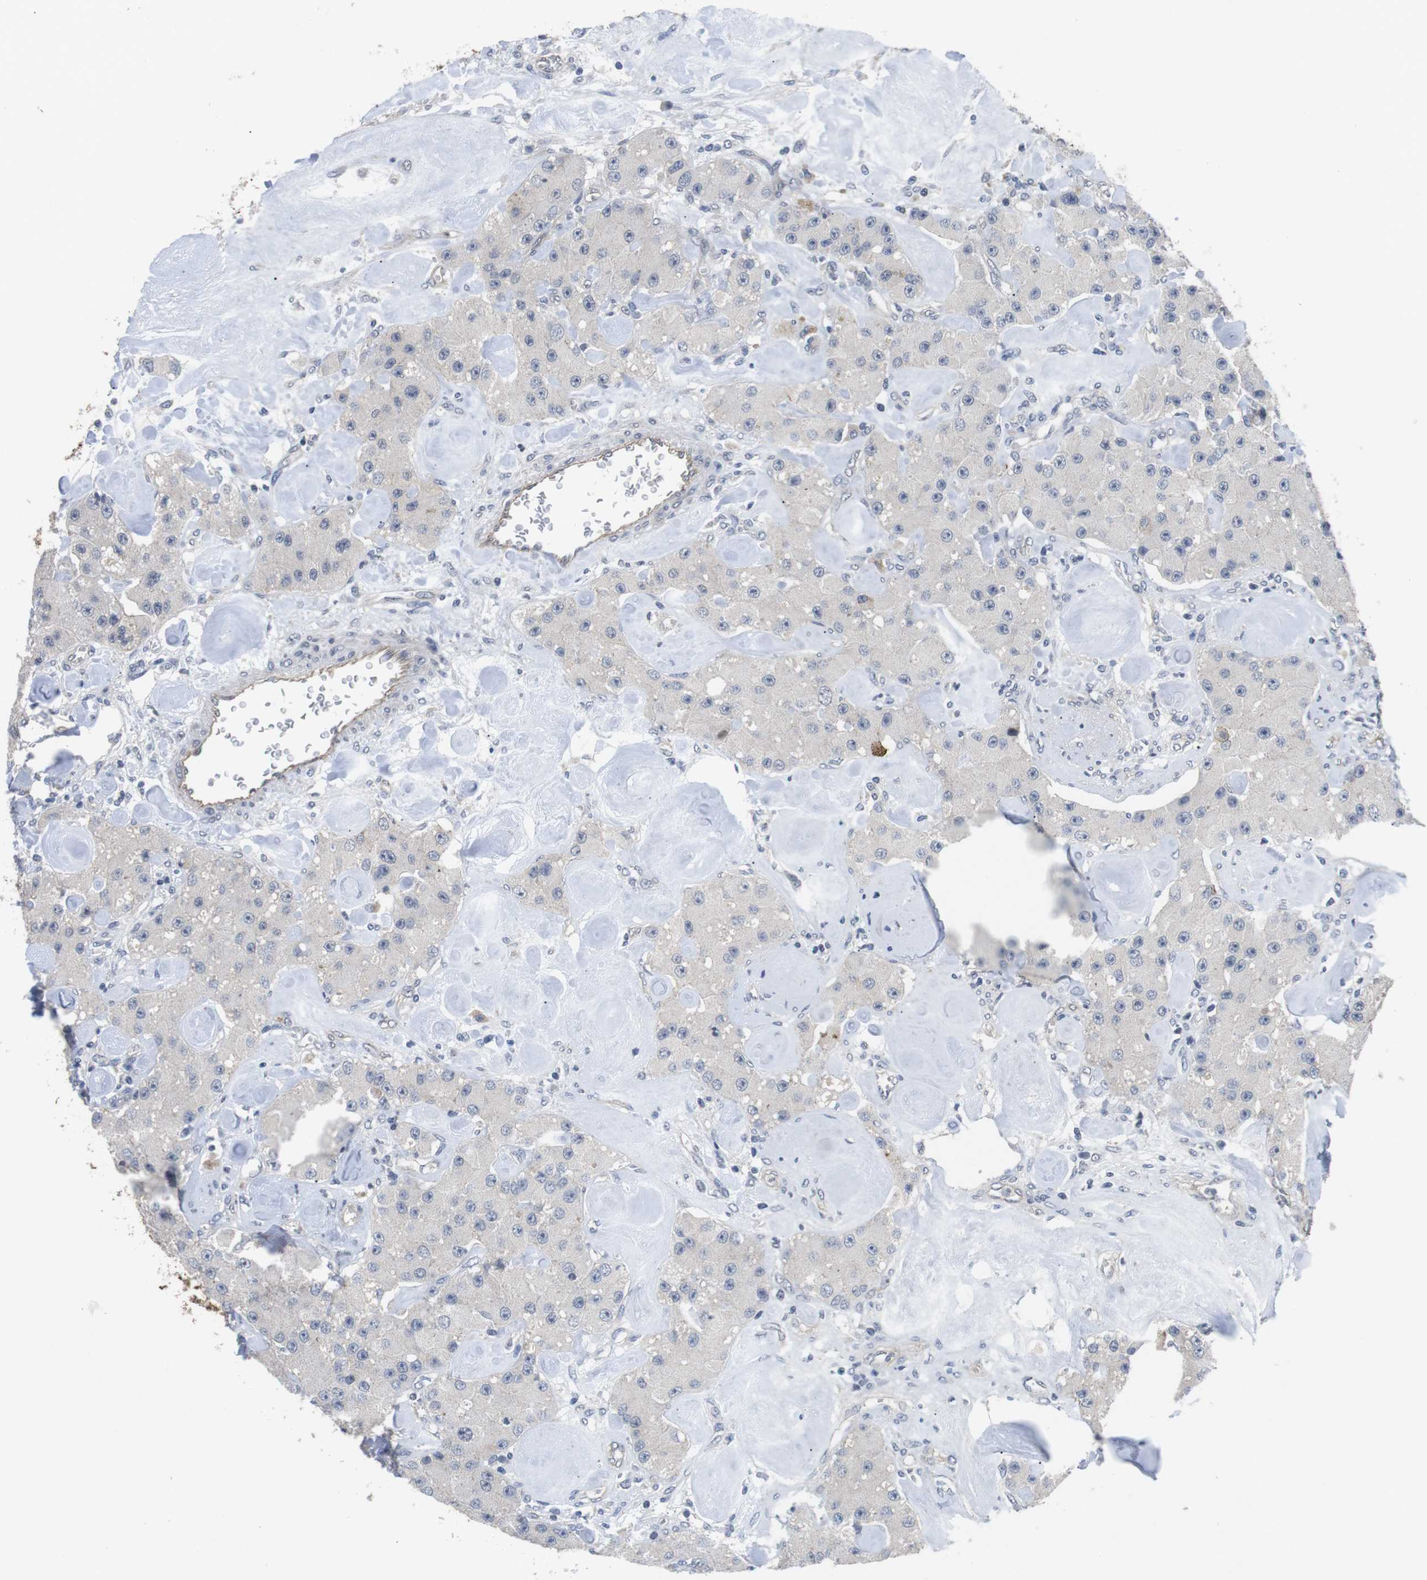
{"staining": {"intensity": "negative", "quantity": "none", "location": "none"}, "tissue": "carcinoid", "cell_type": "Tumor cells", "image_type": "cancer", "snomed": [{"axis": "morphology", "description": "Carcinoid, malignant, NOS"}, {"axis": "topography", "description": "Pancreas"}], "caption": "Tumor cells show no significant protein positivity in carcinoid.", "gene": "NECTIN1", "patient": {"sex": "male", "age": 41}}